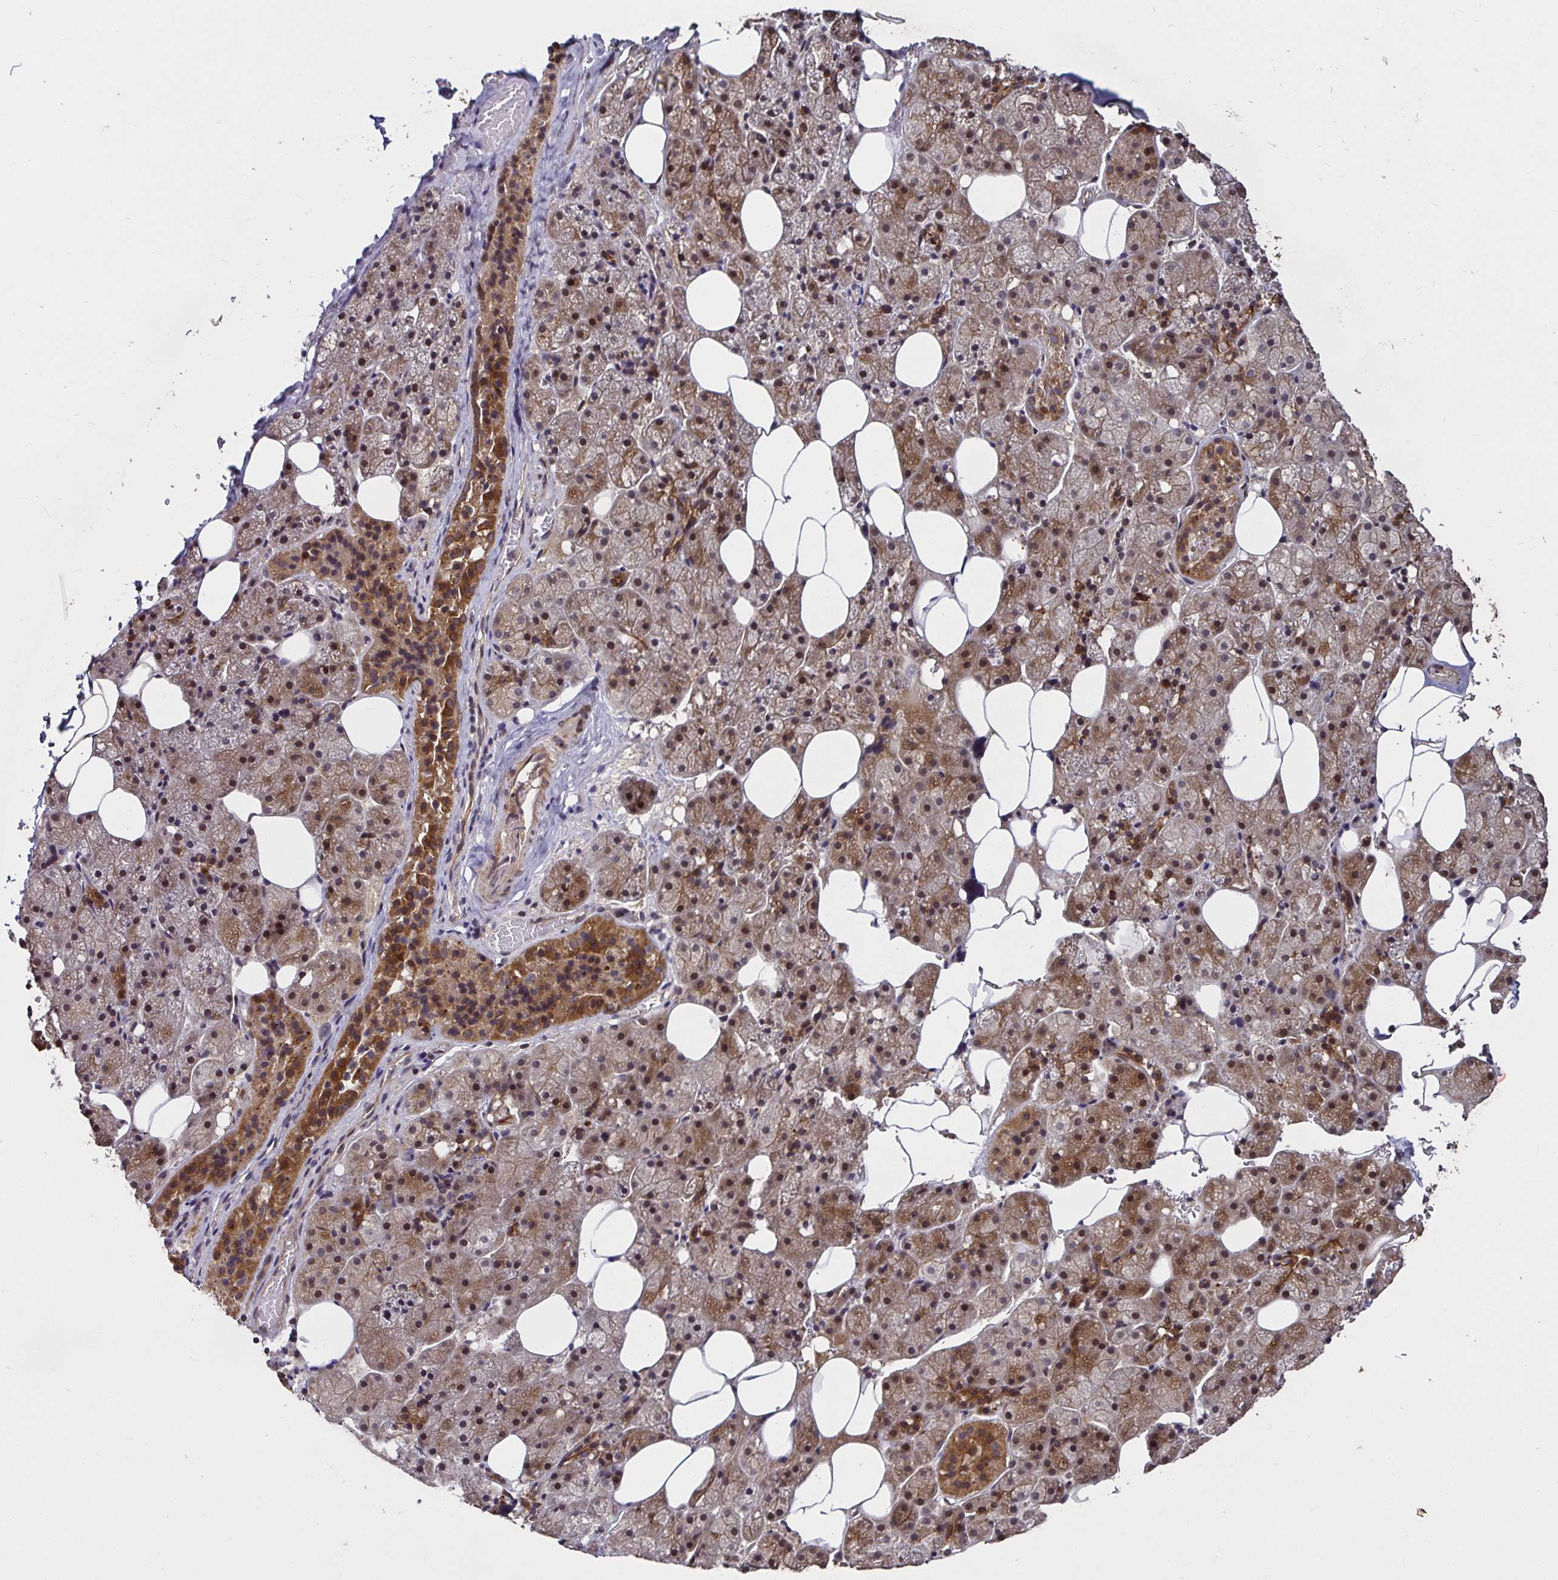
{"staining": {"intensity": "moderate", "quantity": ">75%", "location": "cytoplasmic/membranous,nuclear"}, "tissue": "salivary gland", "cell_type": "Glandular cells", "image_type": "normal", "snomed": [{"axis": "morphology", "description": "Normal tissue, NOS"}, {"axis": "topography", "description": "Salivary gland"}, {"axis": "topography", "description": "Peripheral nerve tissue"}], "caption": "Immunohistochemical staining of unremarkable human salivary gland reveals >75% levels of moderate cytoplasmic/membranous,nuclear protein expression in approximately >75% of glandular cells.", "gene": "SMYD3", "patient": {"sex": "male", "age": 38}}